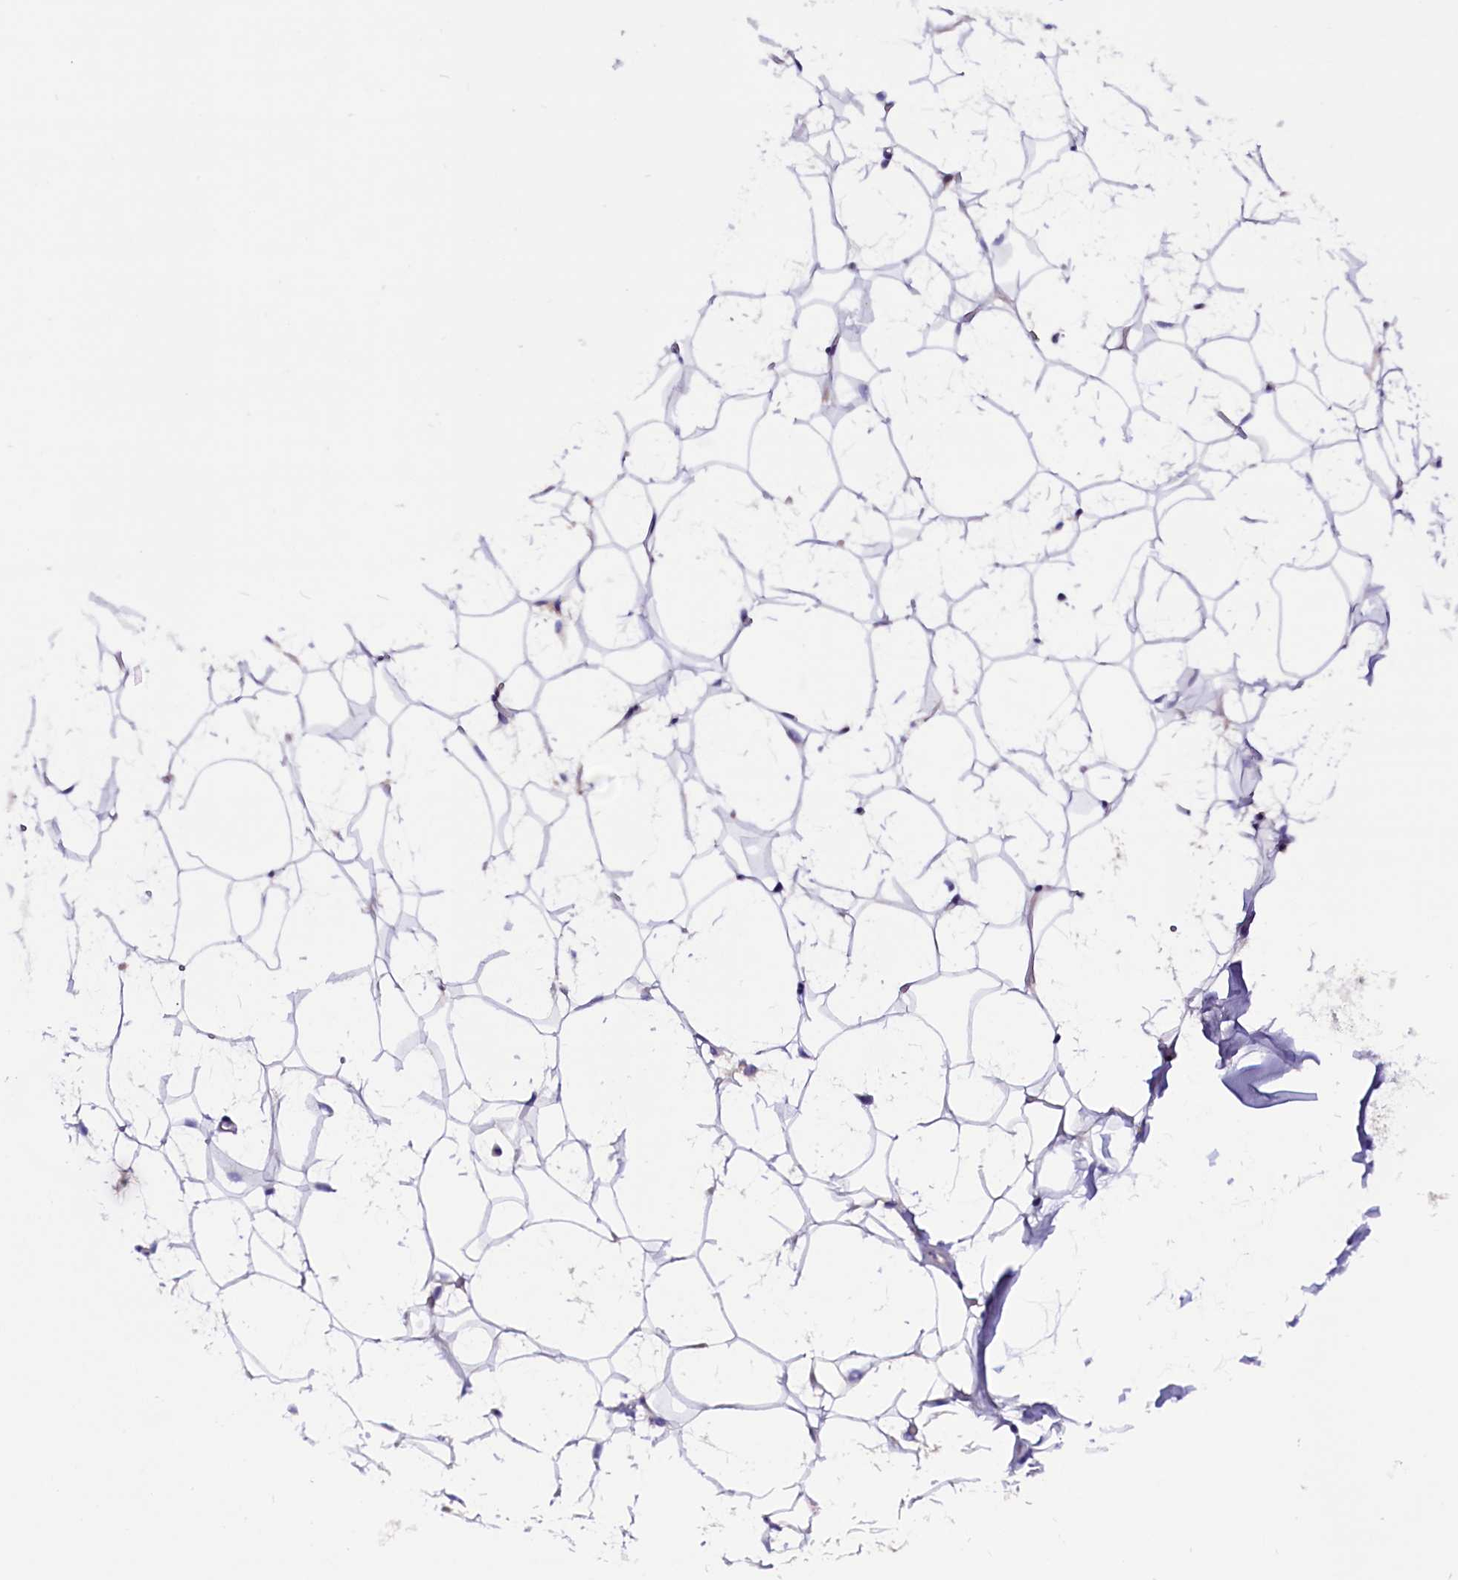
{"staining": {"intensity": "negative", "quantity": "none", "location": "none"}, "tissue": "adipose tissue", "cell_type": "Adipocytes", "image_type": "normal", "snomed": [{"axis": "morphology", "description": "Normal tissue, NOS"}, {"axis": "topography", "description": "Breast"}], "caption": "Micrograph shows no significant protein staining in adipocytes of benign adipose tissue.", "gene": "CCBE1", "patient": {"sex": "female", "age": 26}}